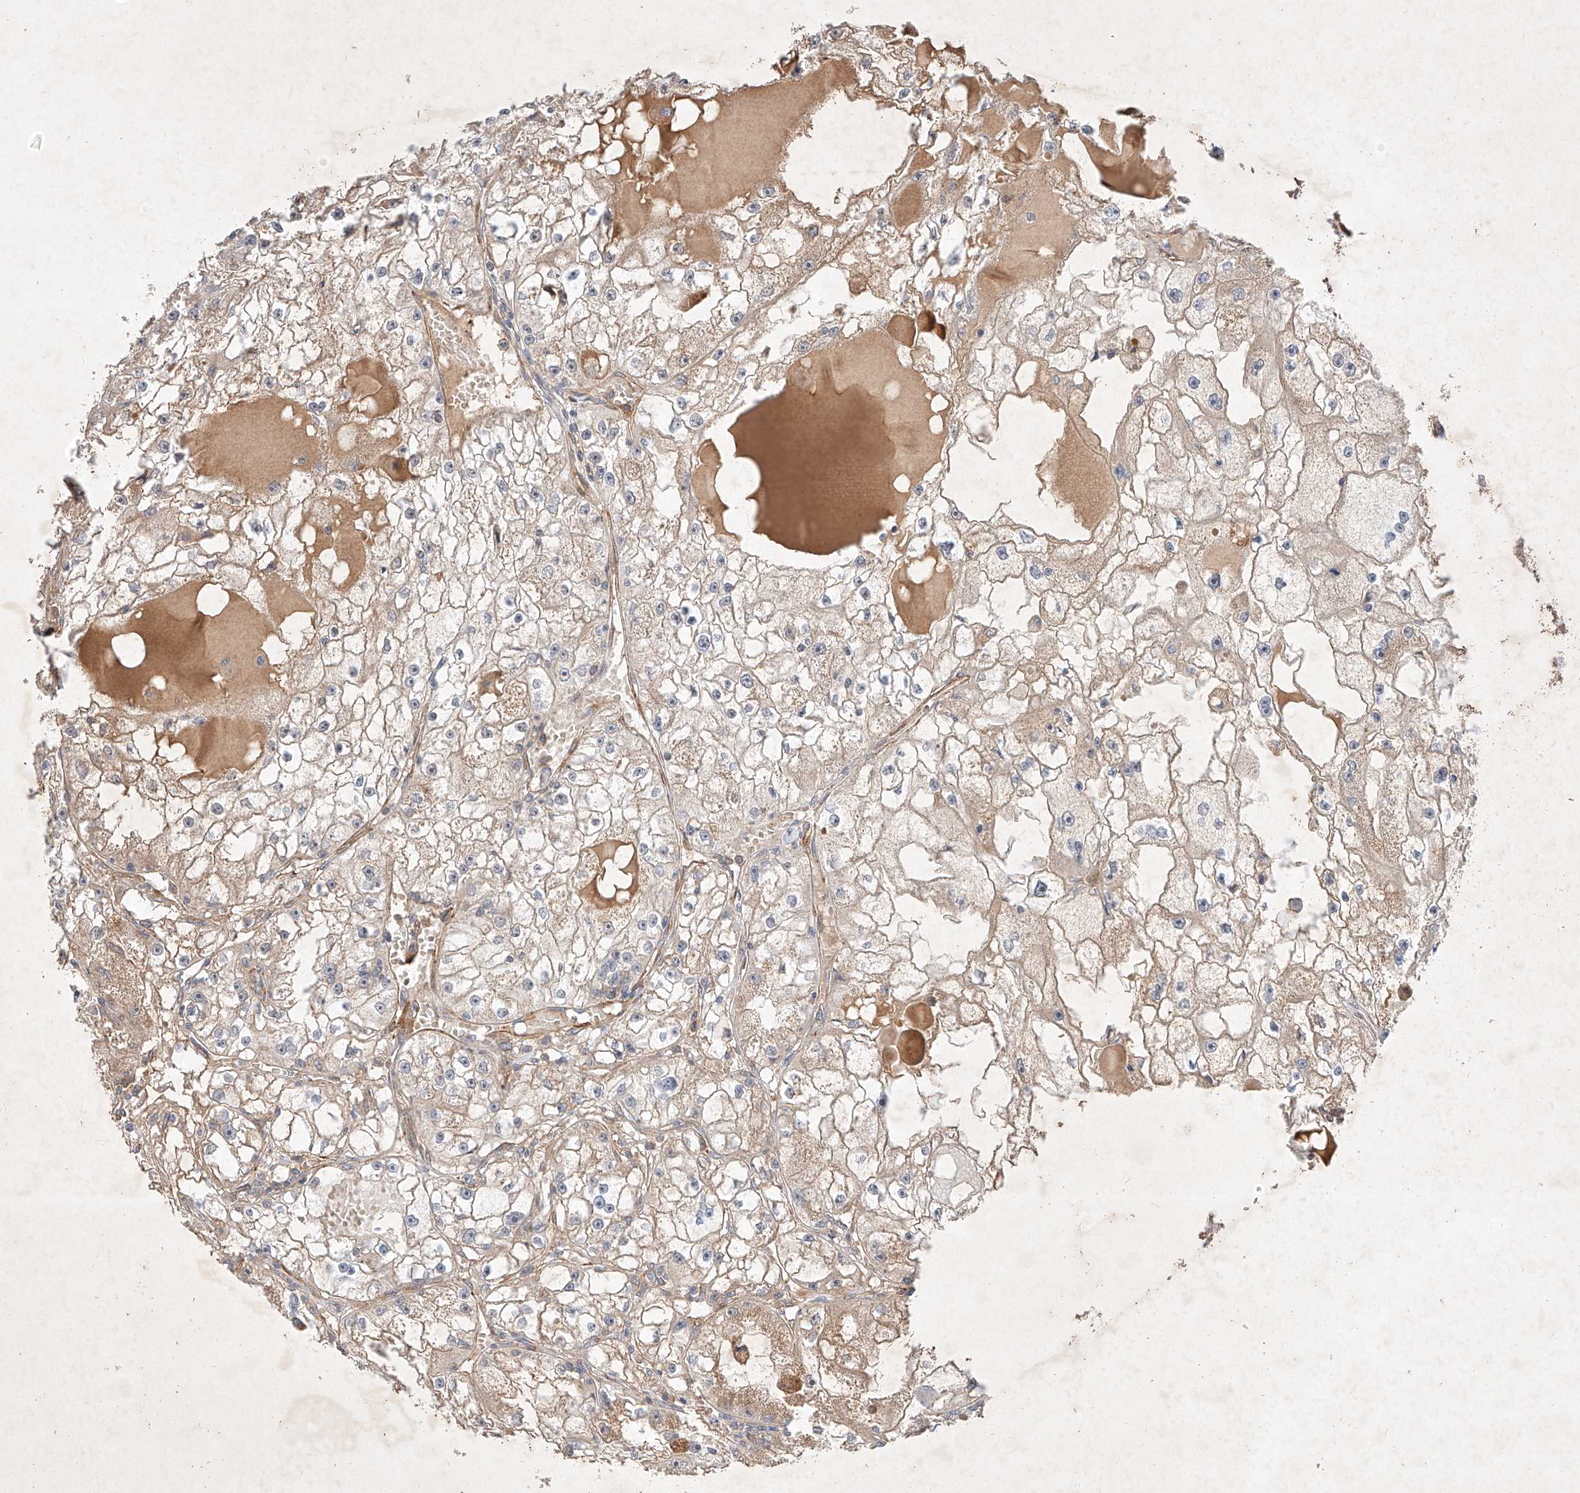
{"staining": {"intensity": "weak", "quantity": "25%-75%", "location": "cytoplasmic/membranous"}, "tissue": "renal cancer", "cell_type": "Tumor cells", "image_type": "cancer", "snomed": [{"axis": "morphology", "description": "Adenocarcinoma, NOS"}, {"axis": "topography", "description": "Kidney"}], "caption": "There is low levels of weak cytoplasmic/membranous positivity in tumor cells of renal cancer (adenocarcinoma), as demonstrated by immunohistochemical staining (brown color).", "gene": "ARHGAP33", "patient": {"sex": "male", "age": 56}}